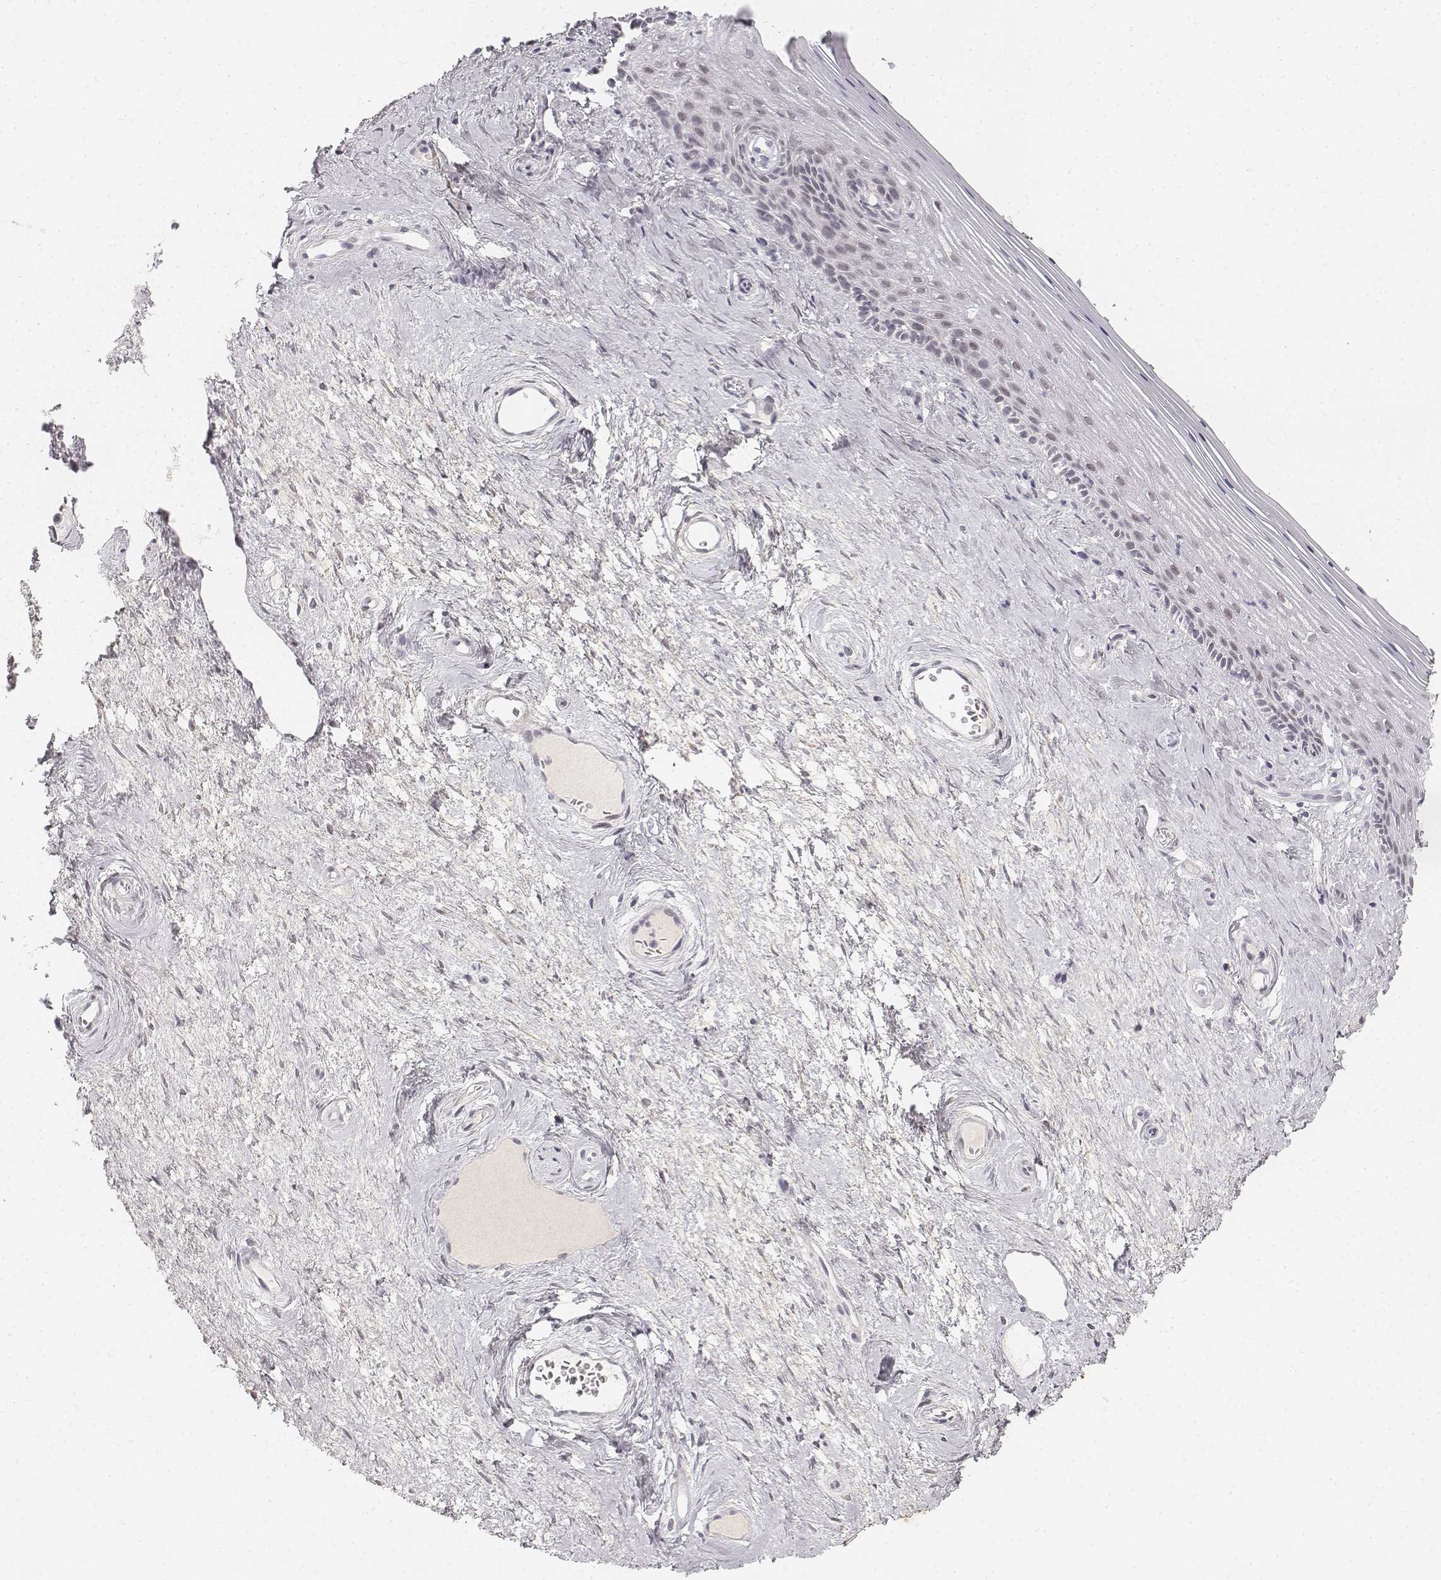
{"staining": {"intensity": "weak", "quantity": "<25%", "location": "cytoplasmic/membranous,nuclear"}, "tissue": "vagina", "cell_type": "Squamous epithelial cells", "image_type": "normal", "snomed": [{"axis": "morphology", "description": "Normal tissue, NOS"}, {"axis": "topography", "description": "Vagina"}], "caption": "IHC image of unremarkable human vagina stained for a protein (brown), which exhibits no staining in squamous epithelial cells.", "gene": "KRT84", "patient": {"sex": "female", "age": 45}}